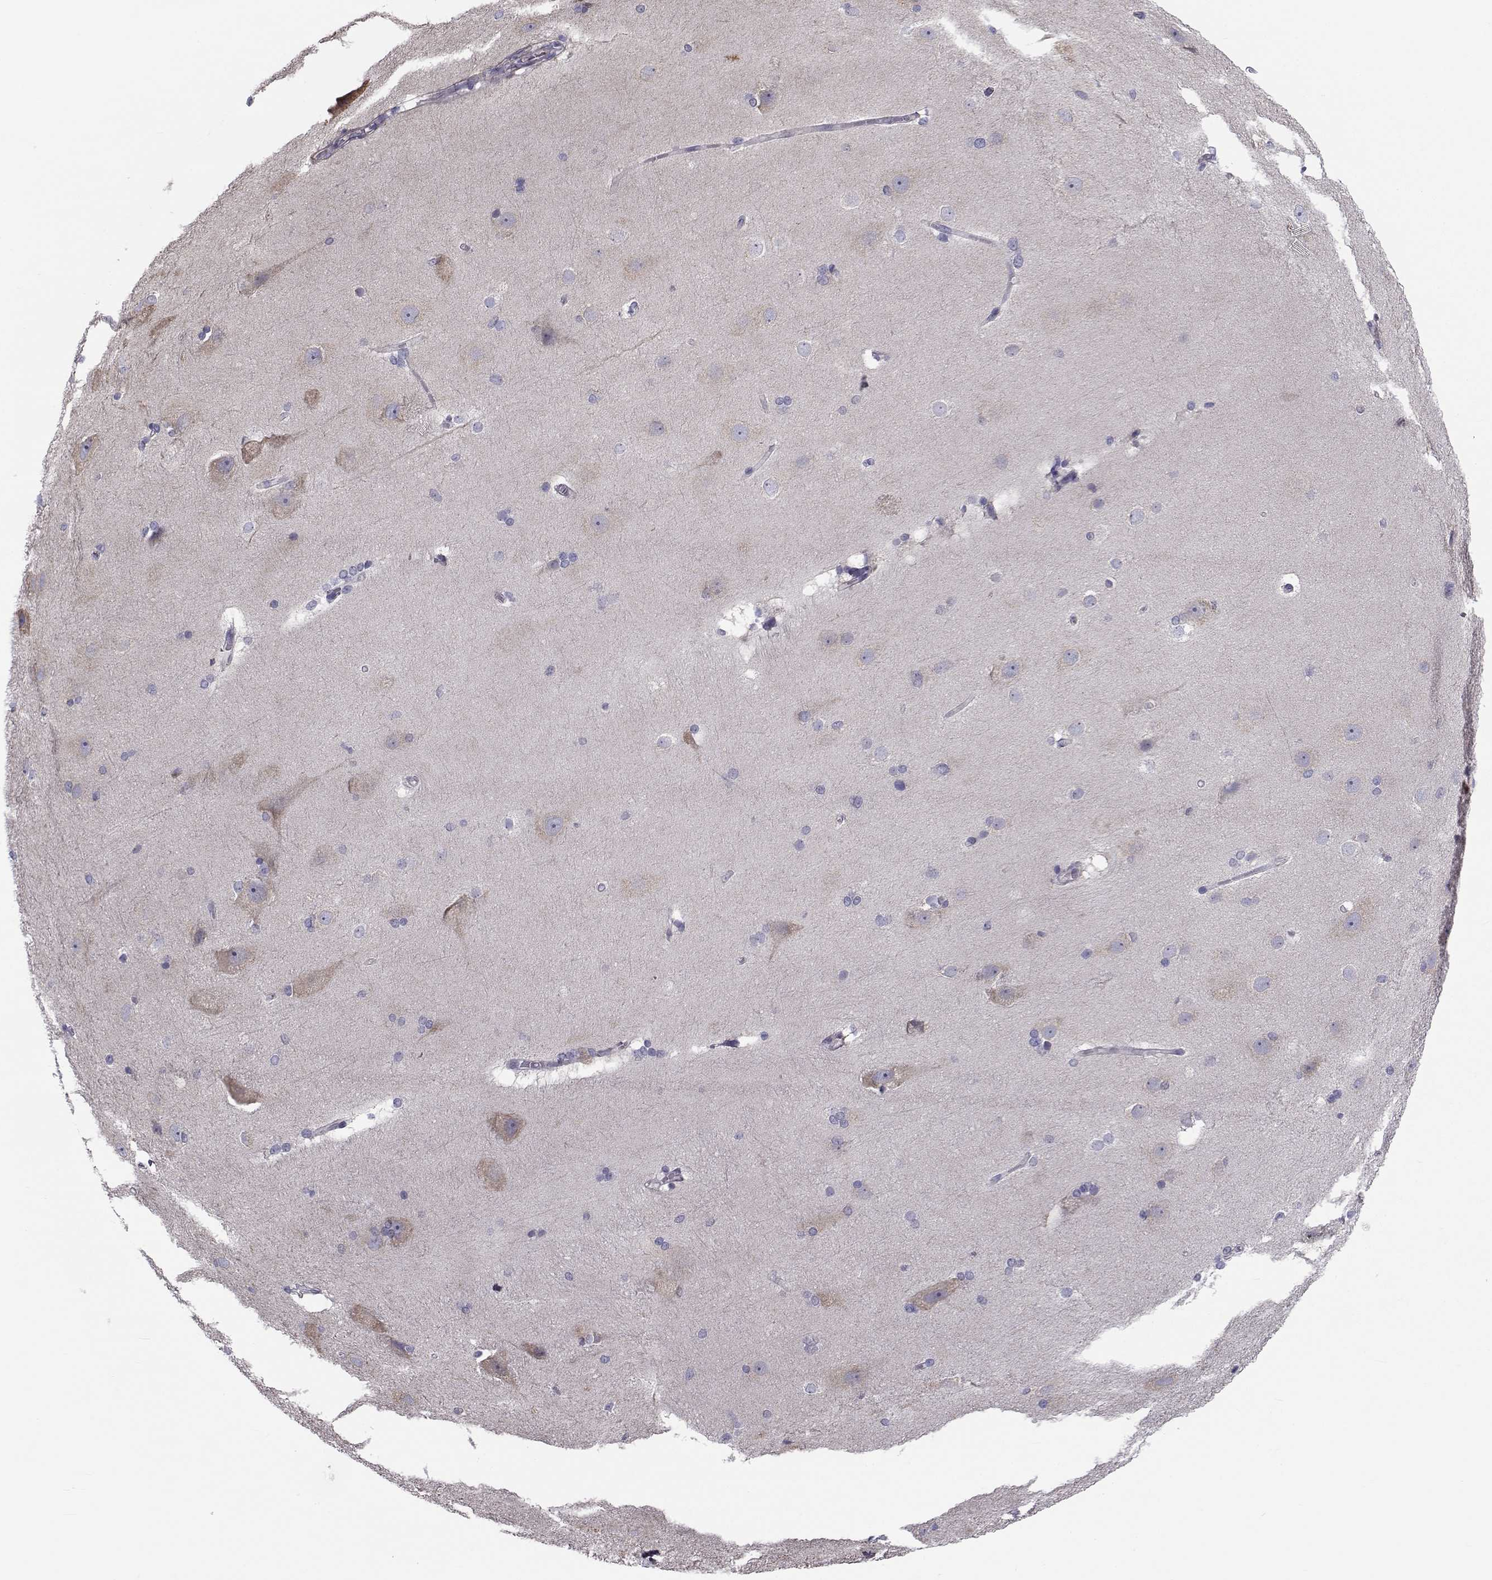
{"staining": {"intensity": "negative", "quantity": "none", "location": "none"}, "tissue": "hippocampus", "cell_type": "Glial cells", "image_type": "normal", "snomed": [{"axis": "morphology", "description": "Normal tissue, NOS"}, {"axis": "topography", "description": "Cerebral cortex"}, {"axis": "topography", "description": "Hippocampus"}], "caption": "This is an immunohistochemistry (IHC) image of unremarkable hippocampus. There is no expression in glial cells.", "gene": "LRRC27", "patient": {"sex": "female", "age": 19}}